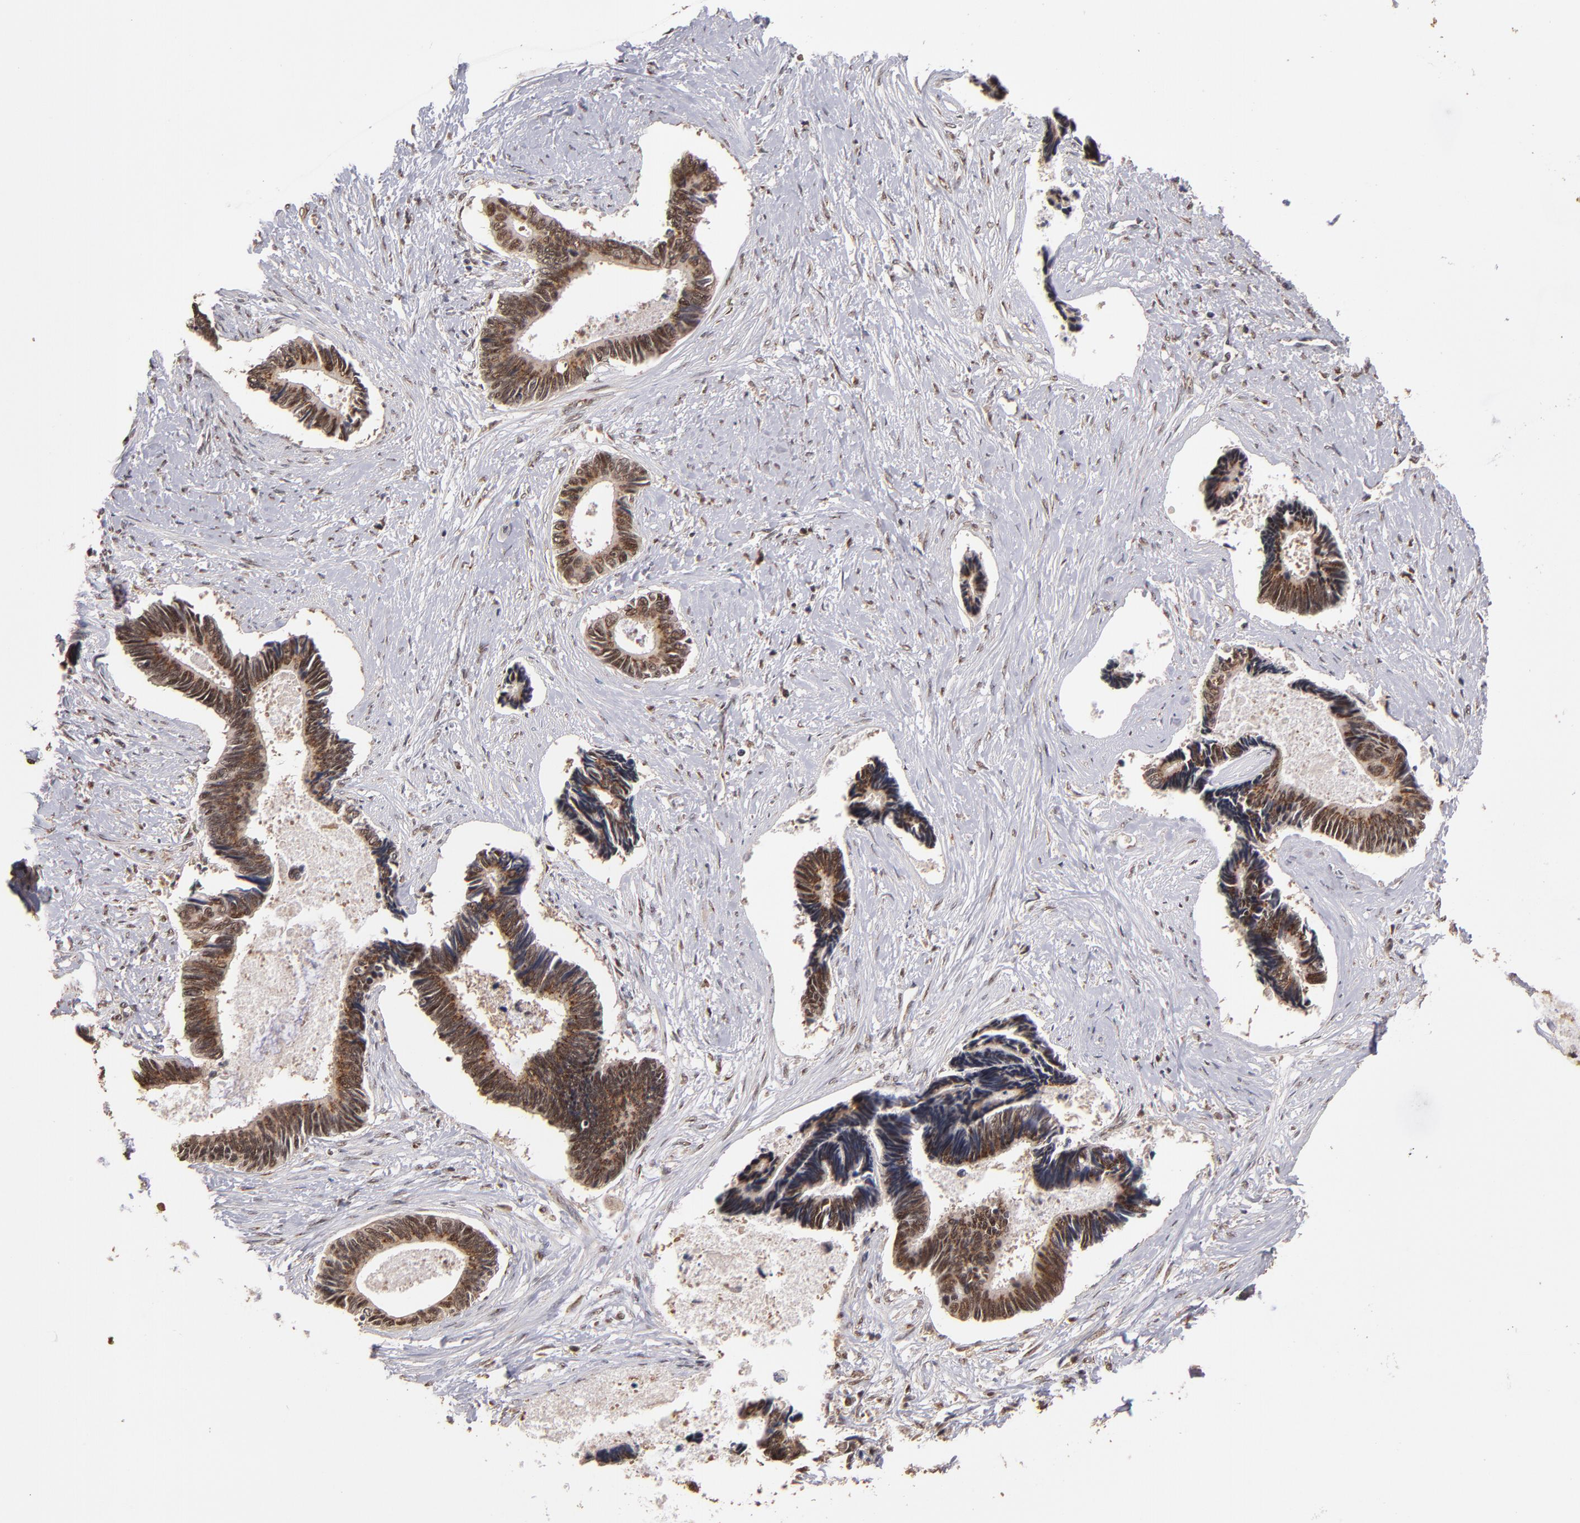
{"staining": {"intensity": "moderate", "quantity": "25%-75%", "location": "cytoplasmic/membranous,nuclear"}, "tissue": "pancreatic cancer", "cell_type": "Tumor cells", "image_type": "cancer", "snomed": [{"axis": "morphology", "description": "Adenocarcinoma, NOS"}, {"axis": "topography", "description": "Pancreas"}], "caption": "Tumor cells display medium levels of moderate cytoplasmic/membranous and nuclear expression in about 25%-75% of cells in human pancreatic cancer.", "gene": "EAPP", "patient": {"sex": "female", "age": 70}}